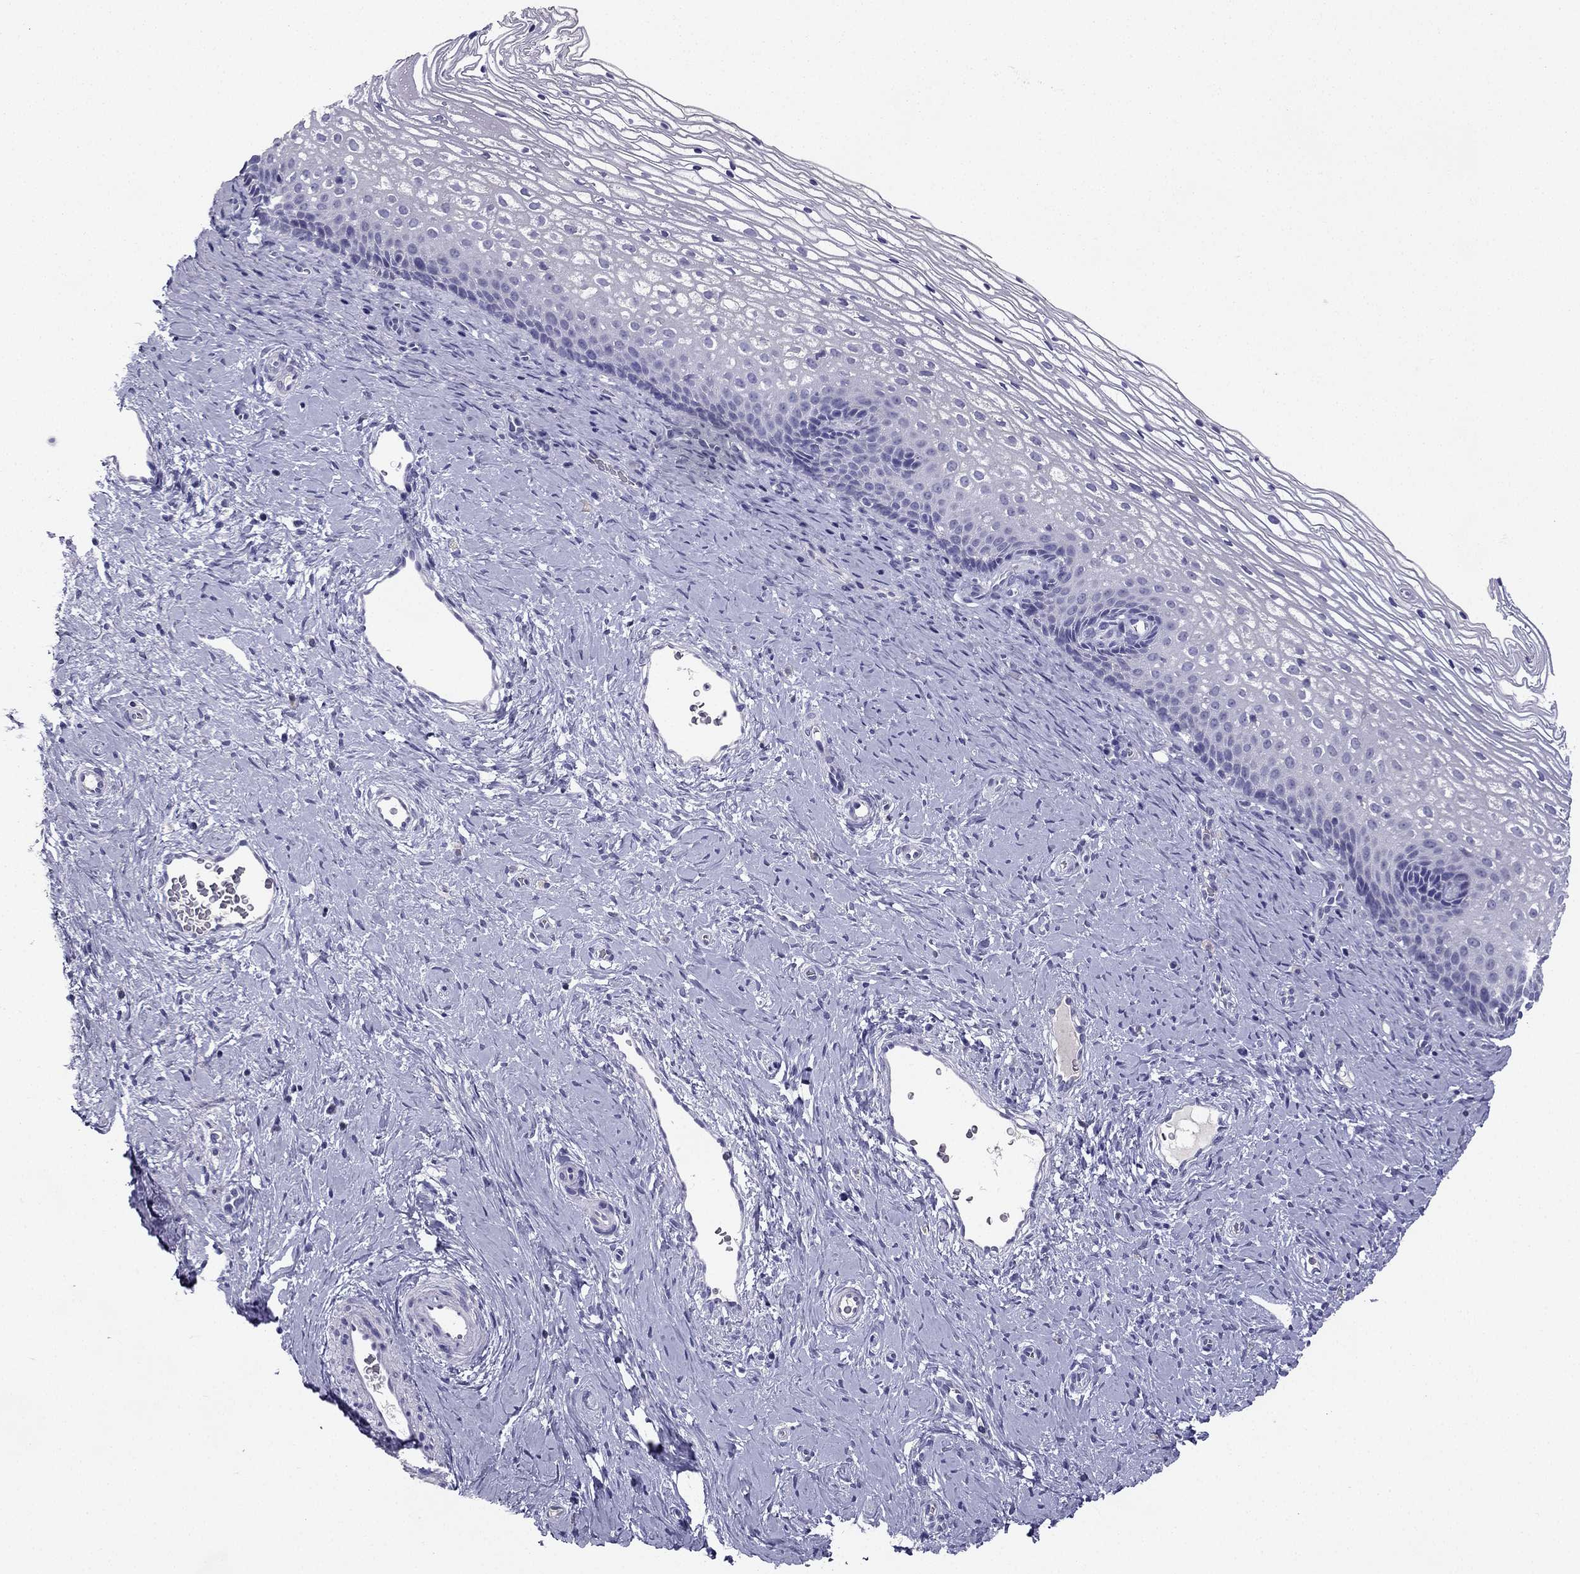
{"staining": {"intensity": "negative", "quantity": "none", "location": "none"}, "tissue": "cervix", "cell_type": "Glandular cells", "image_type": "normal", "snomed": [{"axis": "morphology", "description": "Normal tissue, NOS"}, {"axis": "topography", "description": "Cervix"}], "caption": "This is an immunohistochemistry micrograph of unremarkable cervix. There is no positivity in glandular cells.", "gene": "NPTX1", "patient": {"sex": "female", "age": 34}}